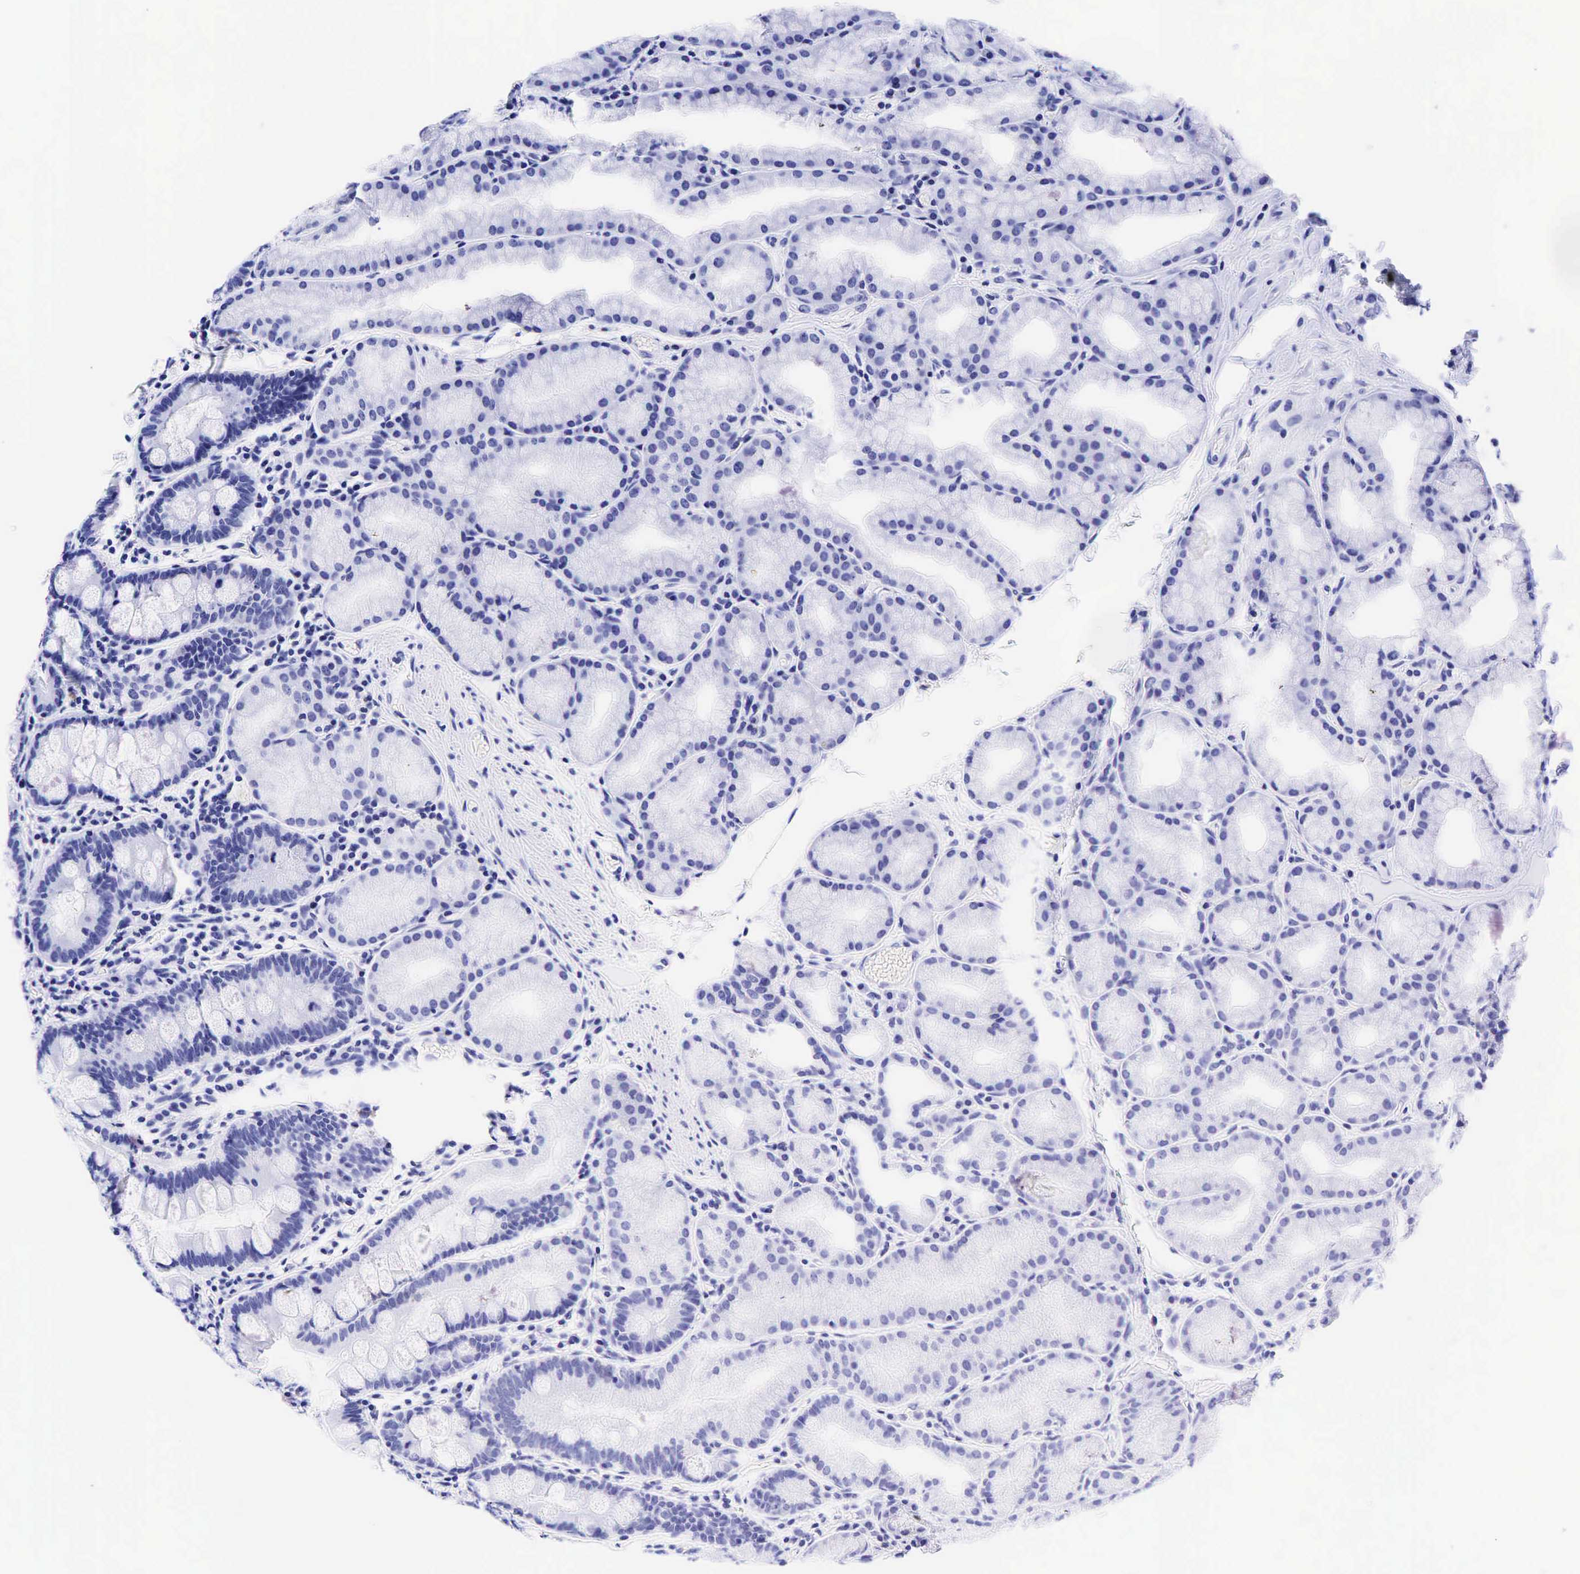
{"staining": {"intensity": "negative", "quantity": "none", "location": "none"}, "tissue": "duodenum", "cell_type": "Glandular cells", "image_type": "normal", "snomed": [{"axis": "morphology", "description": "Normal tissue, NOS"}, {"axis": "topography", "description": "Duodenum"}], "caption": "The image reveals no significant positivity in glandular cells of duodenum.", "gene": "ESR1", "patient": {"sex": "female", "age": 43}}